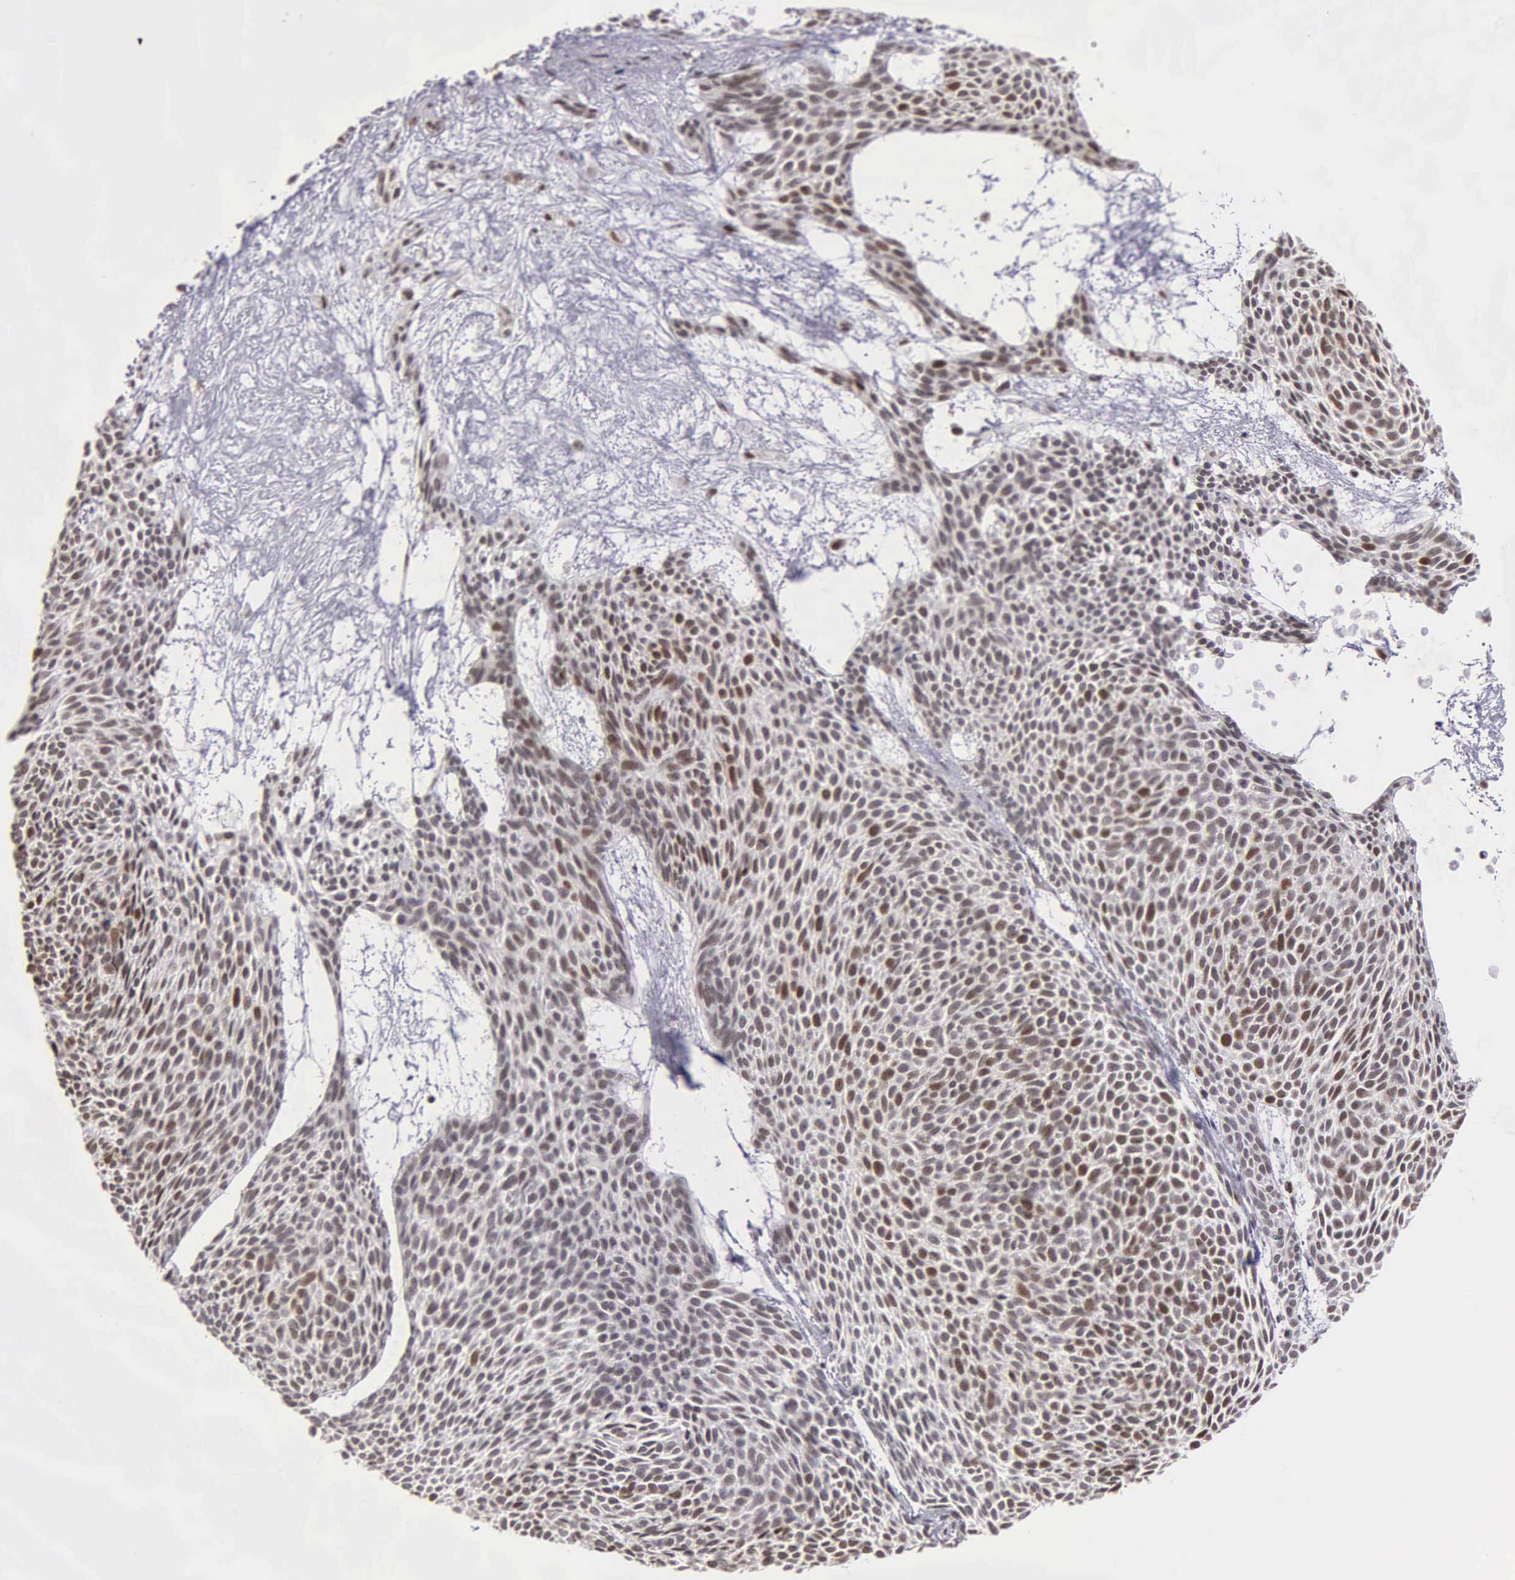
{"staining": {"intensity": "moderate", "quantity": ">75%", "location": "nuclear"}, "tissue": "skin cancer", "cell_type": "Tumor cells", "image_type": "cancer", "snomed": [{"axis": "morphology", "description": "Basal cell carcinoma"}, {"axis": "topography", "description": "Skin"}], "caption": "IHC of skin basal cell carcinoma displays medium levels of moderate nuclear expression in about >75% of tumor cells.", "gene": "UBR7", "patient": {"sex": "male", "age": 84}}